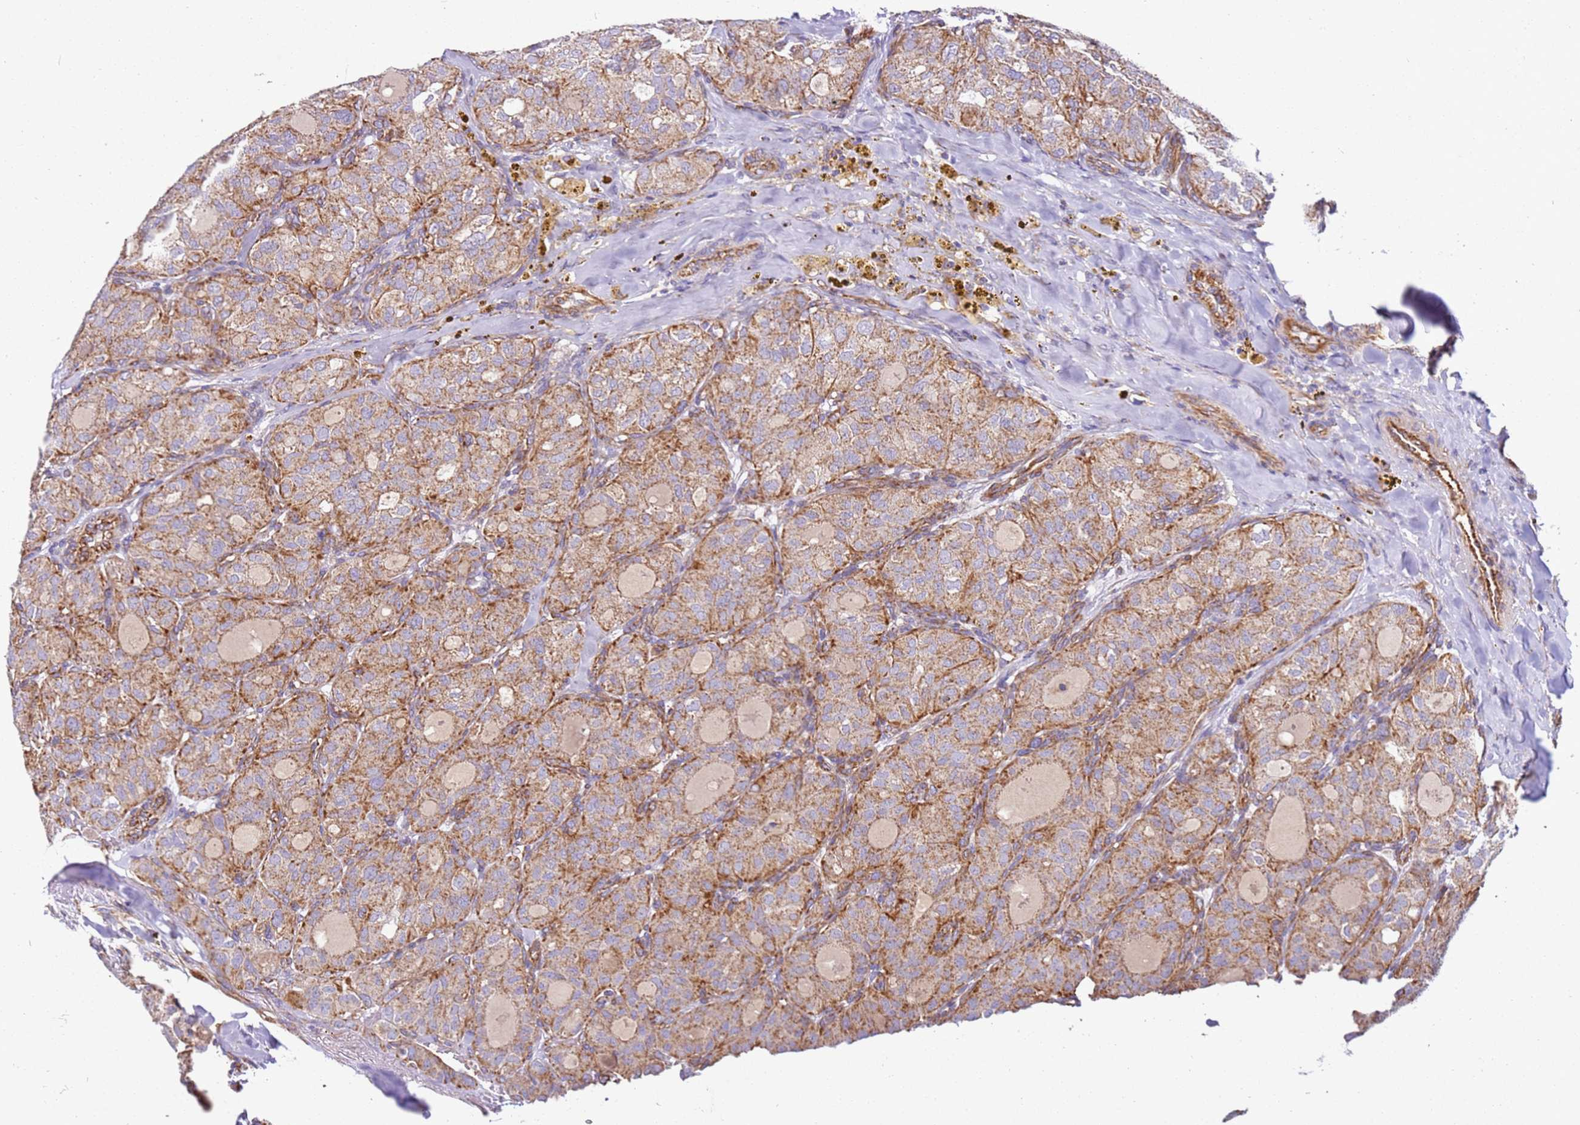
{"staining": {"intensity": "moderate", "quantity": ">75%", "location": "cytoplasmic/membranous"}, "tissue": "thyroid cancer", "cell_type": "Tumor cells", "image_type": "cancer", "snomed": [{"axis": "morphology", "description": "Follicular adenoma carcinoma, NOS"}, {"axis": "topography", "description": "Thyroid gland"}], "caption": "IHC (DAB (3,3'-diaminobenzidine)) staining of human thyroid follicular adenoma carcinoma reveals moderate cytoplasmic/membranous protein staining in about >75% of tumor cells. The protein of interest is shown in brown color, while the nuclei are stained blue.", "gene": "MRPL20", "patient": {"sex": "male", "age": 75}}